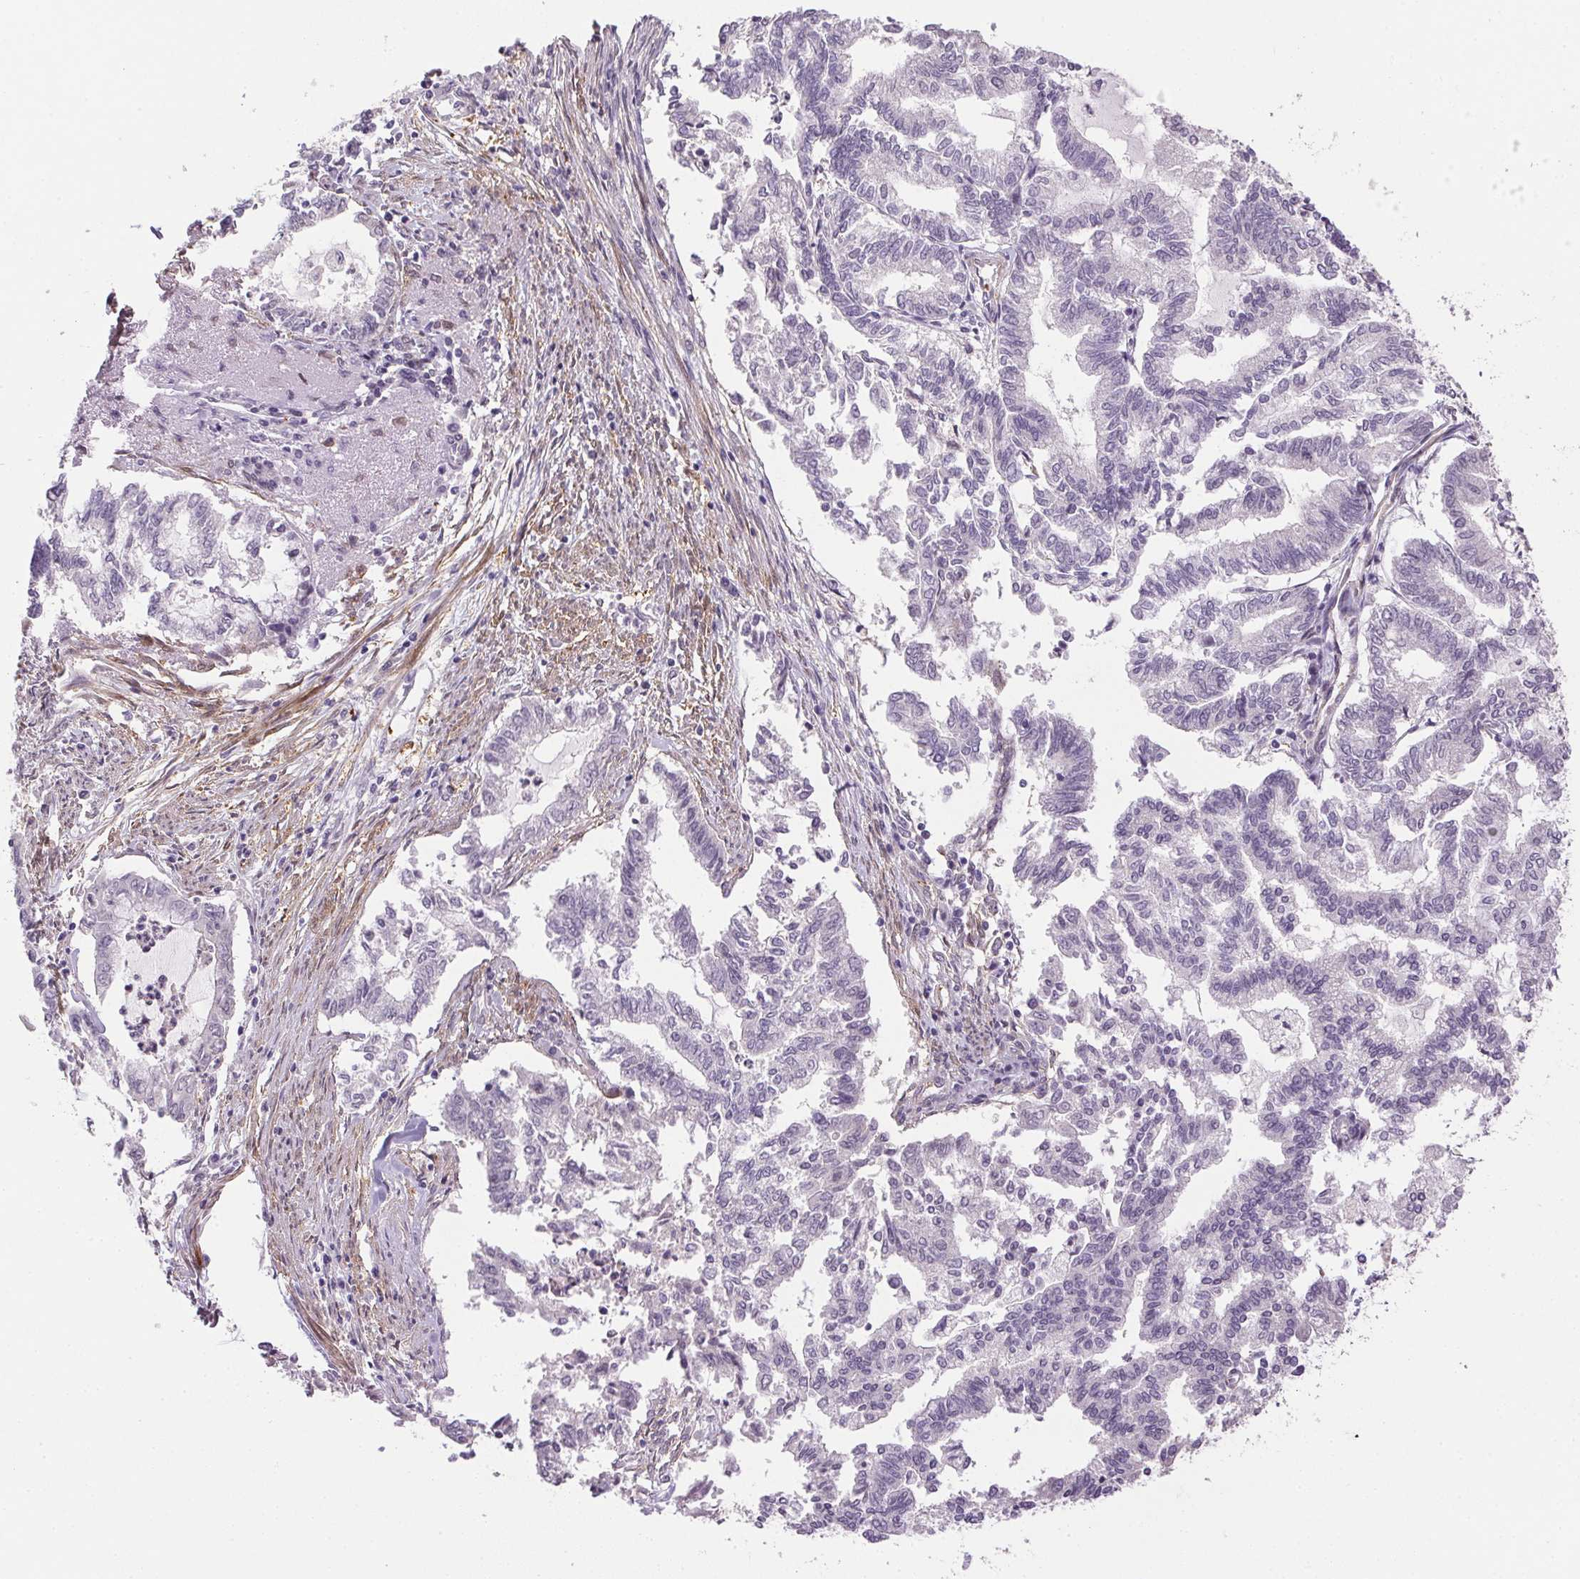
{"staining": {"intensity": "negative", "quantity": "none", "location": "none"}, "tissue": "endometrial cancer", "cell_type": "Tumor cells", "image_type": "cancer", "snomed": [{"axis": "morphology", "description": "Adenocarcinoma, NOS"}, {"axis": "topography", "description": "Endometrium"}], "caption": "This is a micrograph of immunohistochemistry (IHC) staining of adenocarcinoma (endometrial), which shows no positivity in tumor cells.", "gene": "PRL", "patient": {"sex": "female", "age": 79}}